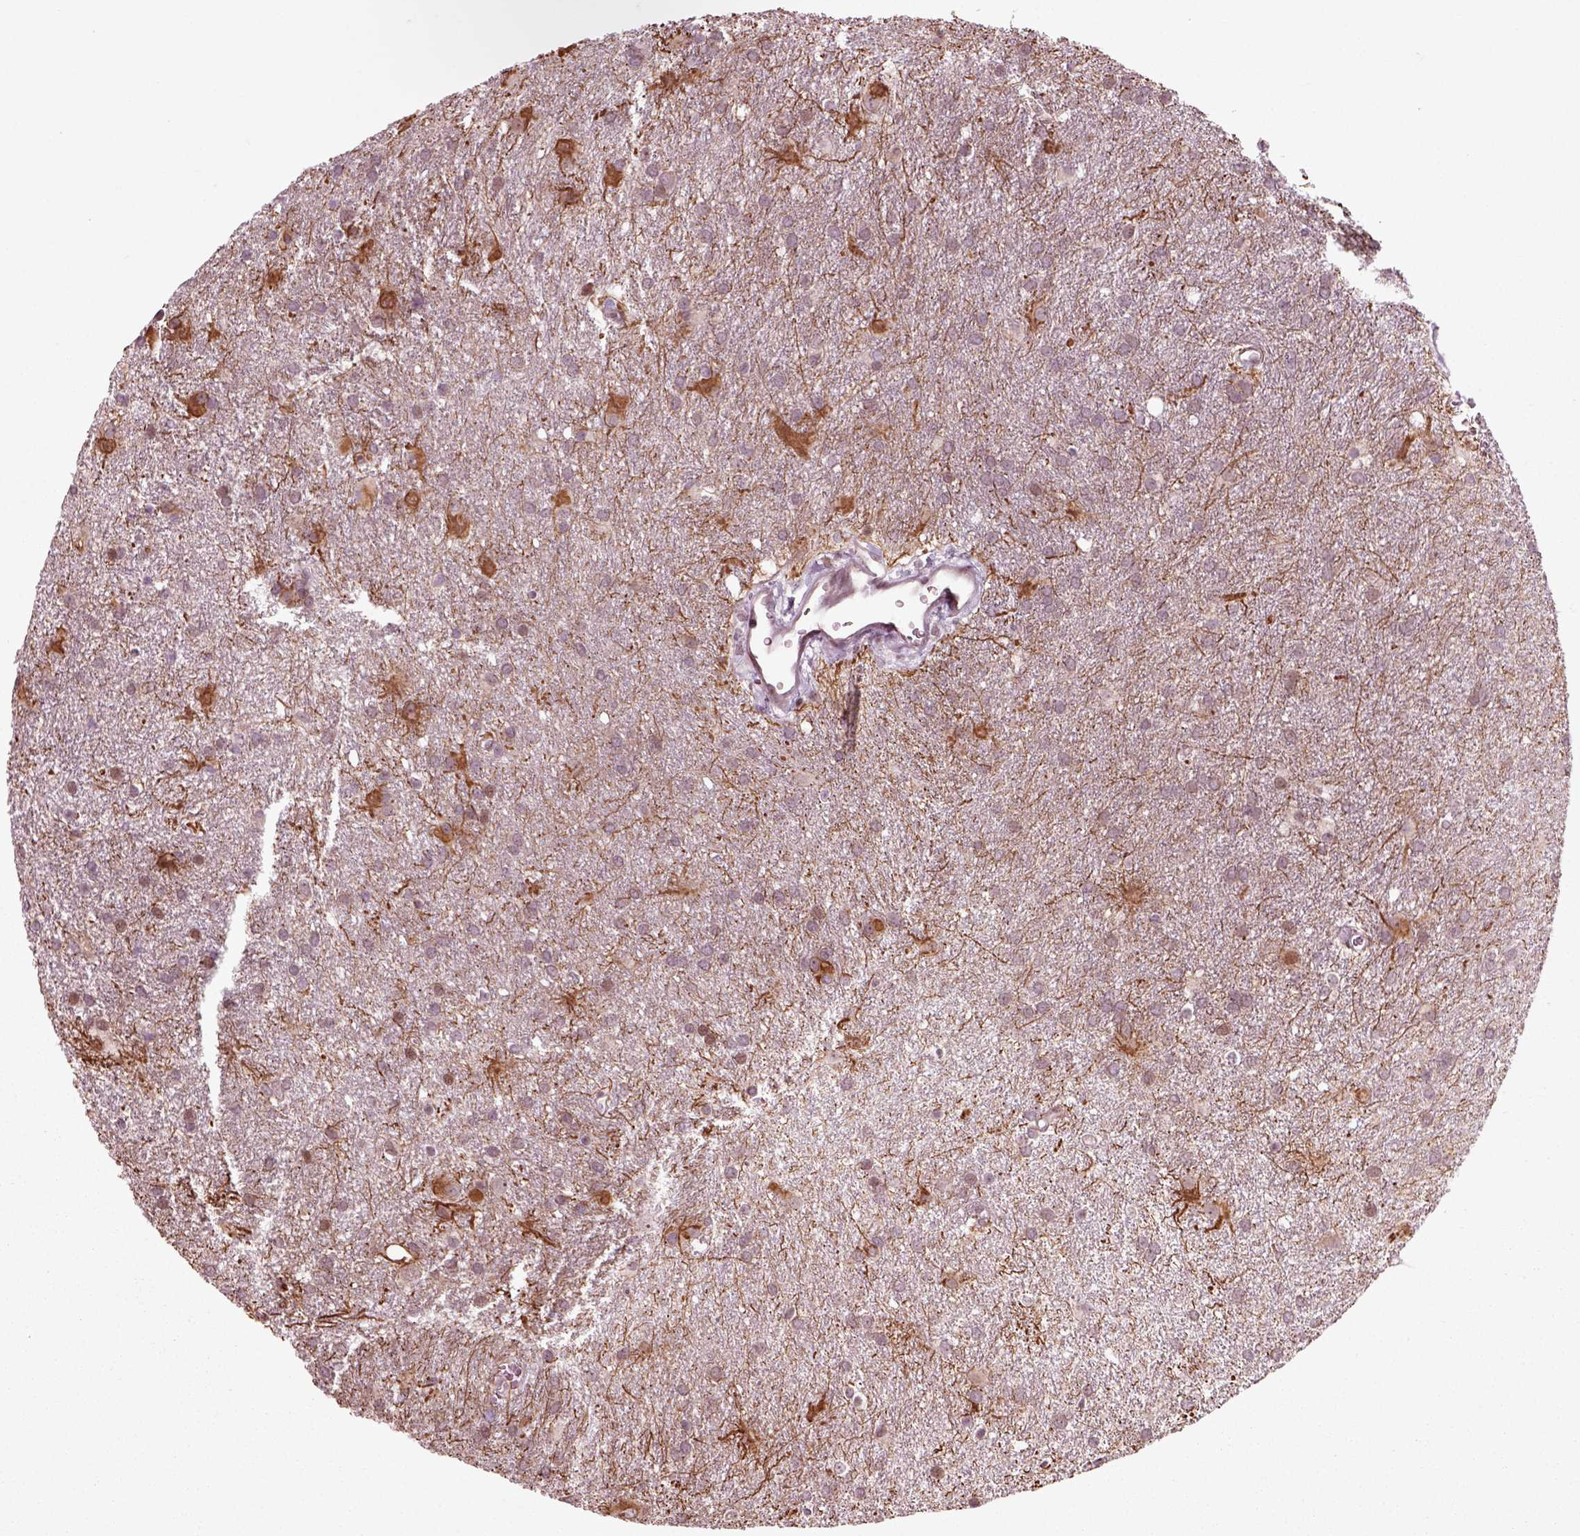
{"staining": {"intensity": "negative", "quantity": "none", "location": "none"}, "tissue": "glioma", "cell_type": "Tumor cells", "image_type": "cancer", "snomed": [{"axis": "morphology", "description": "Glioma, malignant, Low grade"}, {"axis": "topography", "description": "Brain"}], "caption": "Immunohistochemistry of glioma shows no staining in tumor cells. (DAB (3,3'-diaminobenzidine) immunohistochemistry (IHC) with hematoxylin counter stain).", "gene": "CDC14A", "patient": {"sex": "male", "age": 58}}